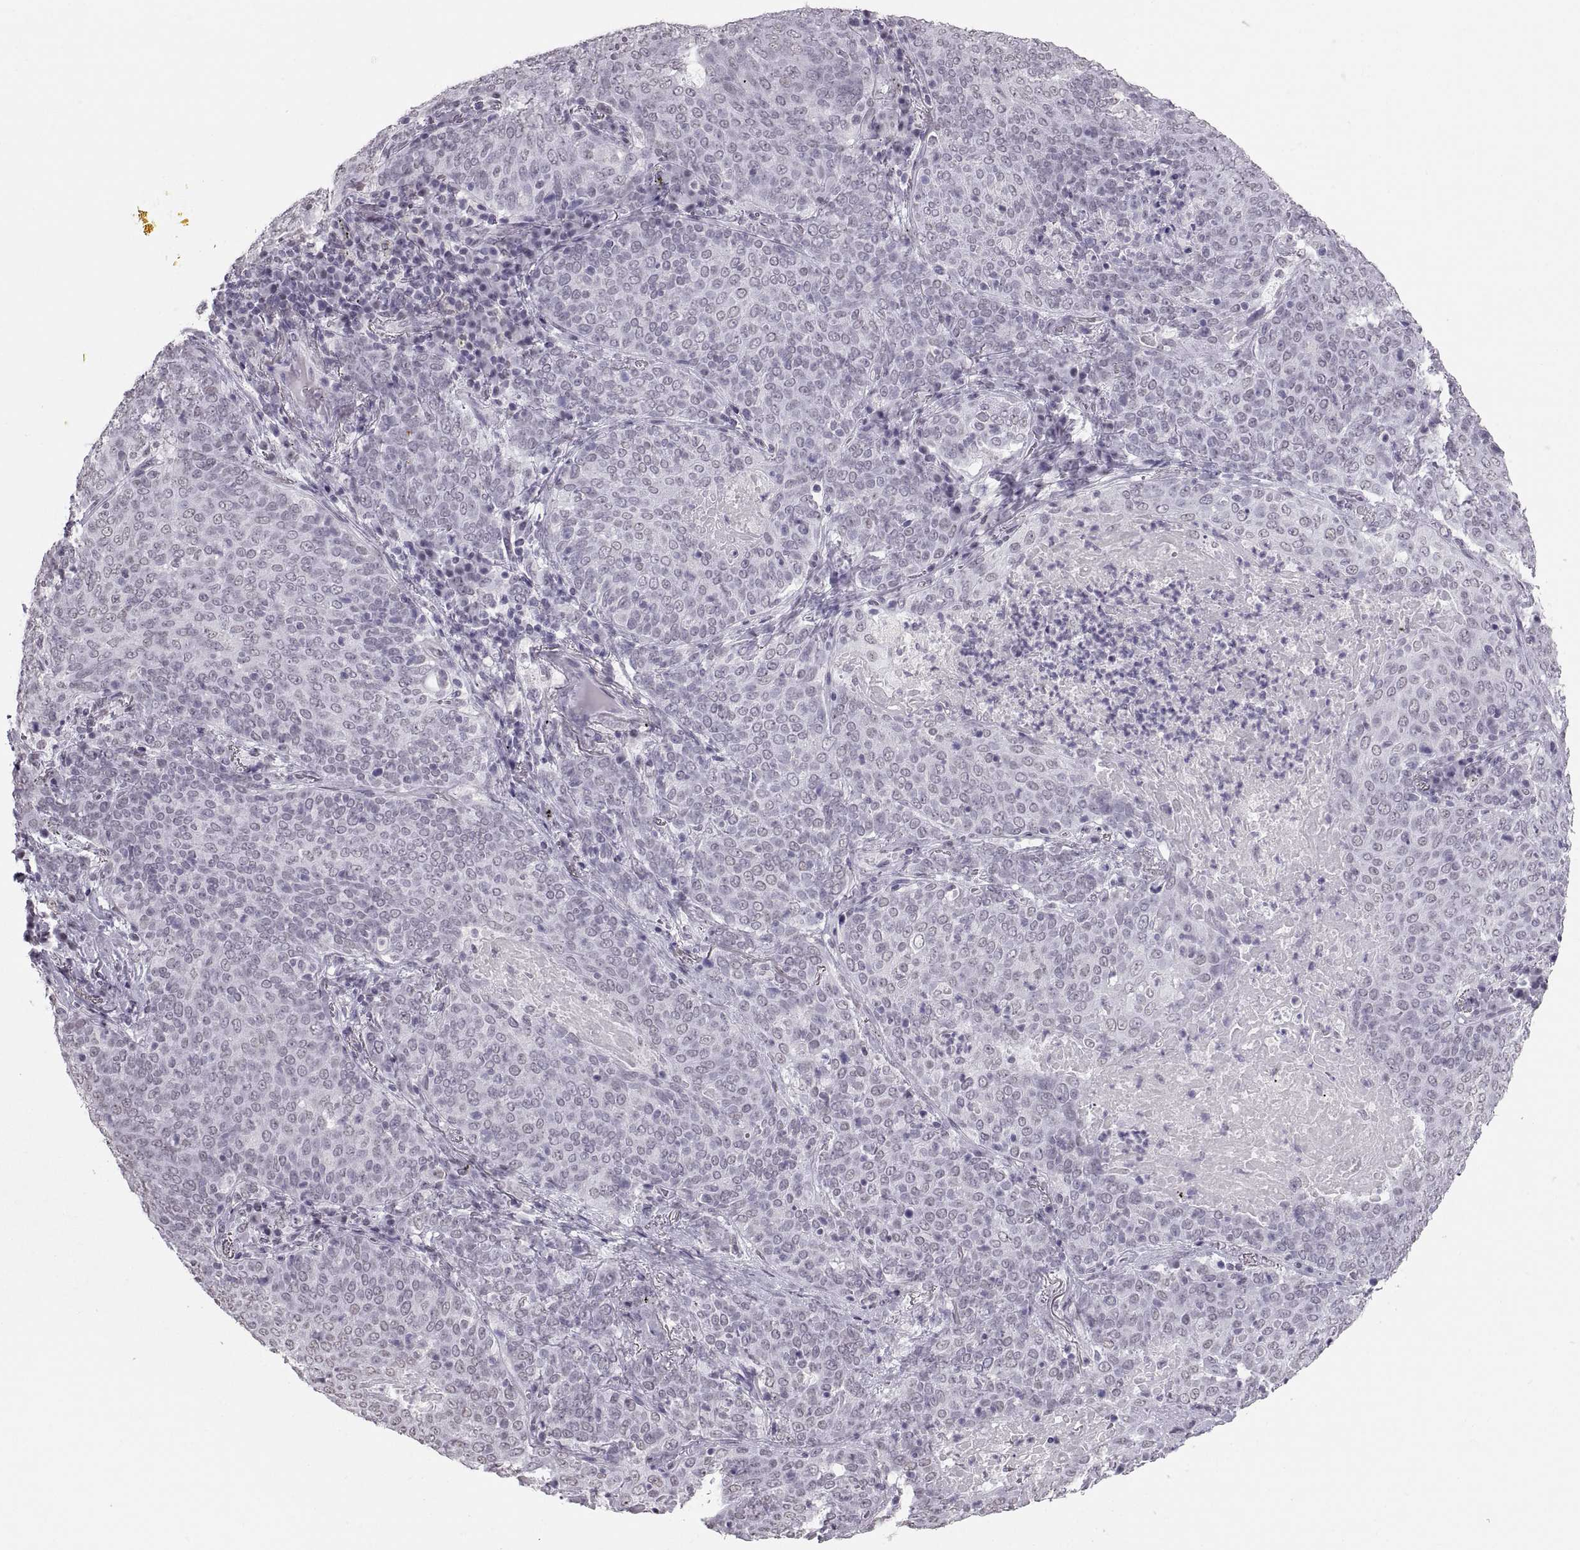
{"staining": {"intensity": "negative", "quantity": "none", "location": "none"}, "tissue": "lung cancer", "cell_type": "Tumor cells", "image_type": "cancer", "snomed": [{"axis": "morphology", "description": "Squamous cell carcinoma, NOS"}, {"axis": "topography", "description": "Lung"}], "caption": "Immunohistochemical staining of human lung cancer (squamous cell carcinoma) shows no significant expression in tumor cells.", "gene": "CARTPT", "patient": {"sex": "male", "age": 82}}